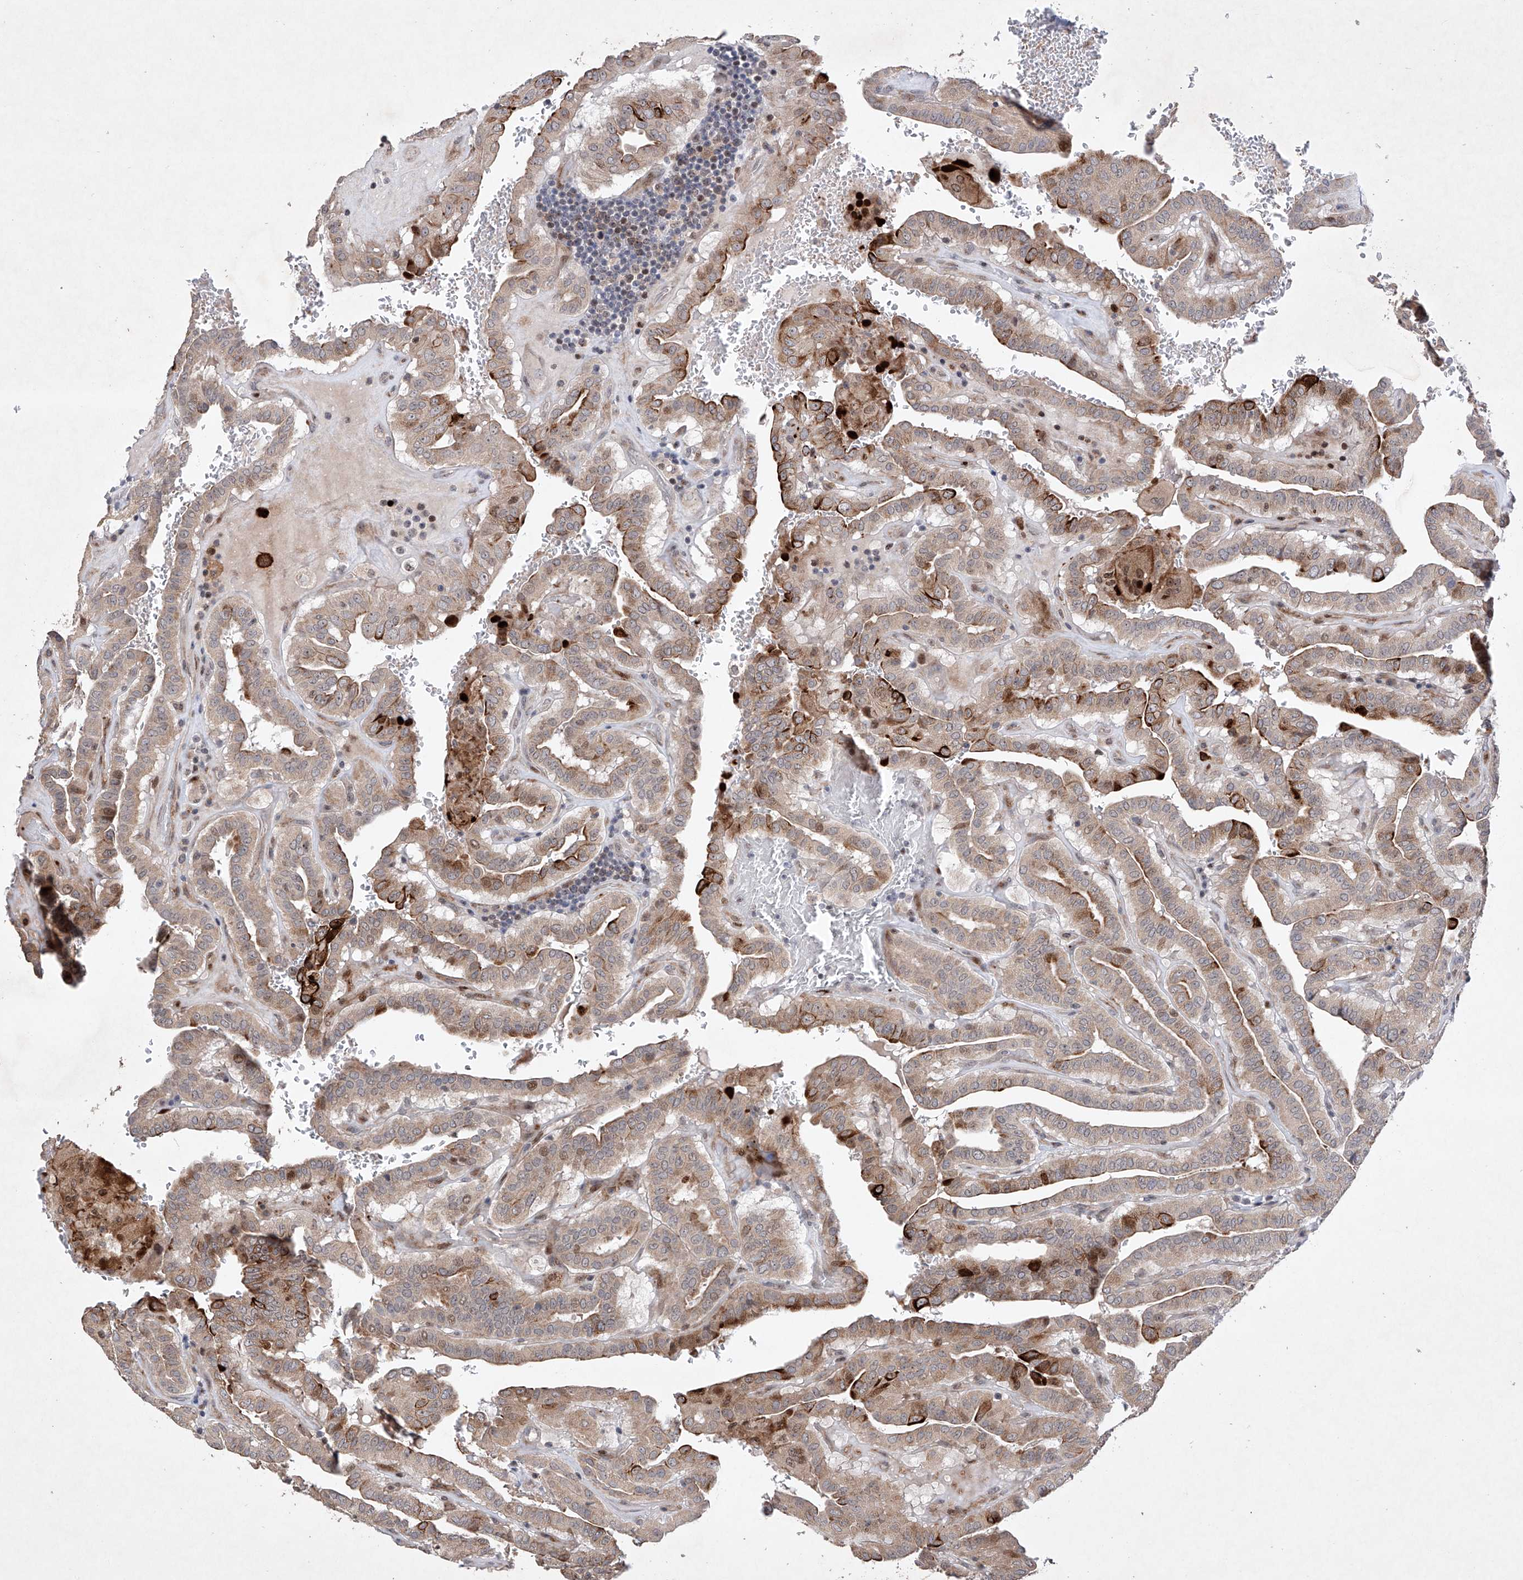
{"staining": {"intensity": "strong", "quantity": "<25%", "location": "cytoplasmic/membranous"}, "tissue": "thyroid cancer", "cell_type": "Tumor cells", "image_type": "cancer", "snomed": [{"axis": "morphology", "description": "Papillary adenocarcinoma, NOS"}, {"axis": "topography", "description": "Thyroid gland"}], "caption": "The image reveals staining of thyroid papillary adenocarcinoma, revealing strong cytoplasmic/membranous protein positivity (brown color) within tumor cells. (Stains: DAB in brown, nuclei in blue, Microscopy: brightfield microscopy at high magnification).", "gene": "AFG1L", "patient": {"sex": "male", "age": 77}}